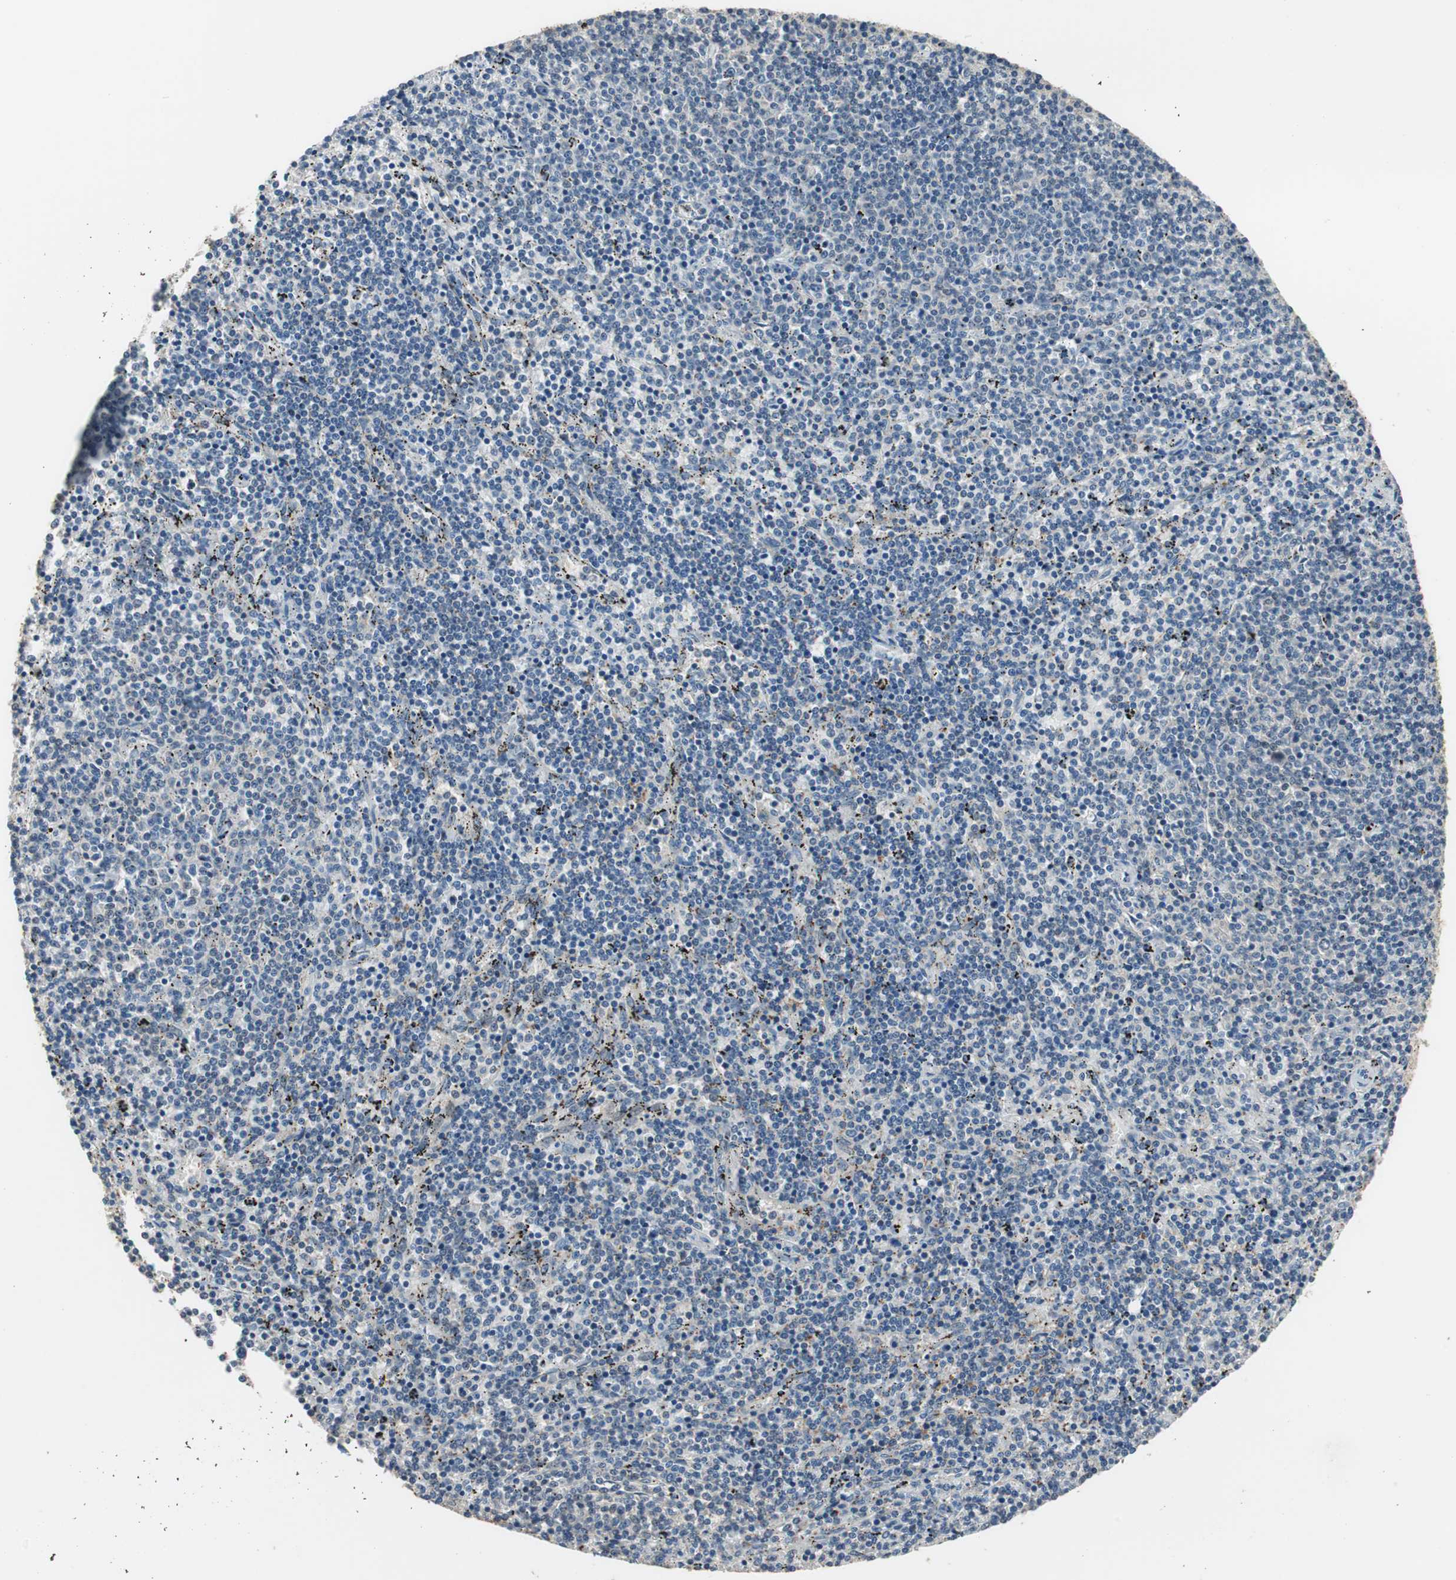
{"staining": {"intensity": "negative", "quantity": "none", "location": "none"}, "tissue": "lymphoma", "cell_type": "Tumor cells", "image_type": "cancer", "snomed": [{"axis": "morphology", "description": "Malignant lymphoma, non-Hodgkin's type, Low grade"}, {"axis": "topography", "description": "Spleen"}], "caption": "Malignant lymphoma, non-Hodgkin's type (low-grade) was stained to show a protein in brown. There is no significant staining in tumor cells. Brightfield microscopy of immunohistochemistry (IHC) stained with DAB (3,3'-diaminobenzidine) (brown) and hematoxylin (blue), captured at high magnification.", "gene": "PI4KB", "patient": {"sex": "female", "age": 50}}